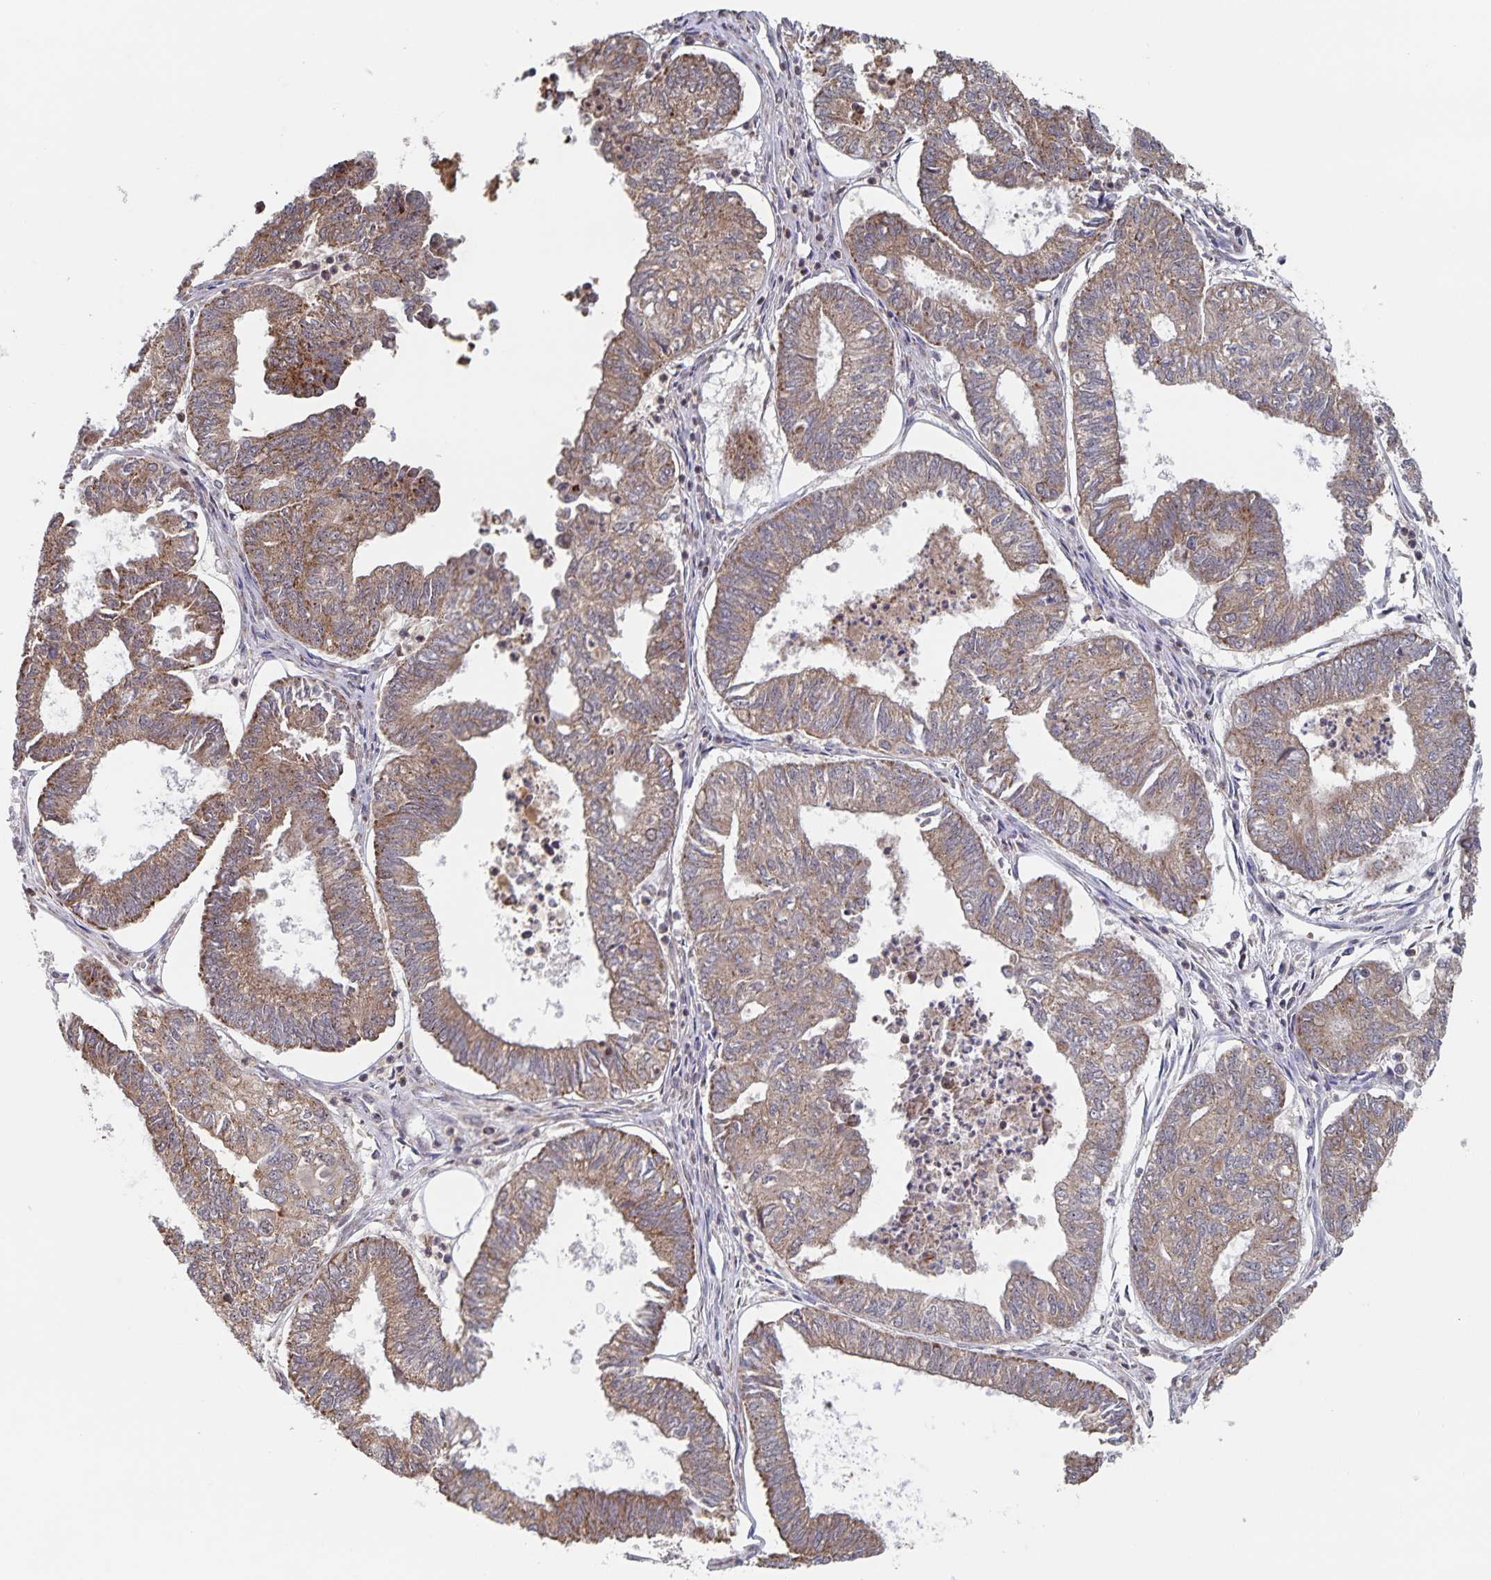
{"staining": {"intensity": "moderate", "quantity": ">75%", "location": "cytoplasmic/membranous"}, "tissue": "ovarian cancer", "cell_type": "Tumor cells", "image_type": "cancer", "snomed": [{"axis": "morphology", "description": "Carcinoma, endometroid"}, {"axis": "topography", "description": "Ovary"}], "caption": "High-magnification brightfield microscopy of endometroid carcinoma (ovarian) stained with DAB (brown) and counterstained with hematoxylin (blue). tumor cells exhibit moderate cytoplasmic/membranous positivity is seen in about>75% of cells.", "gene": "ACACA", "patient": {"sex": "female", "age": 64}}